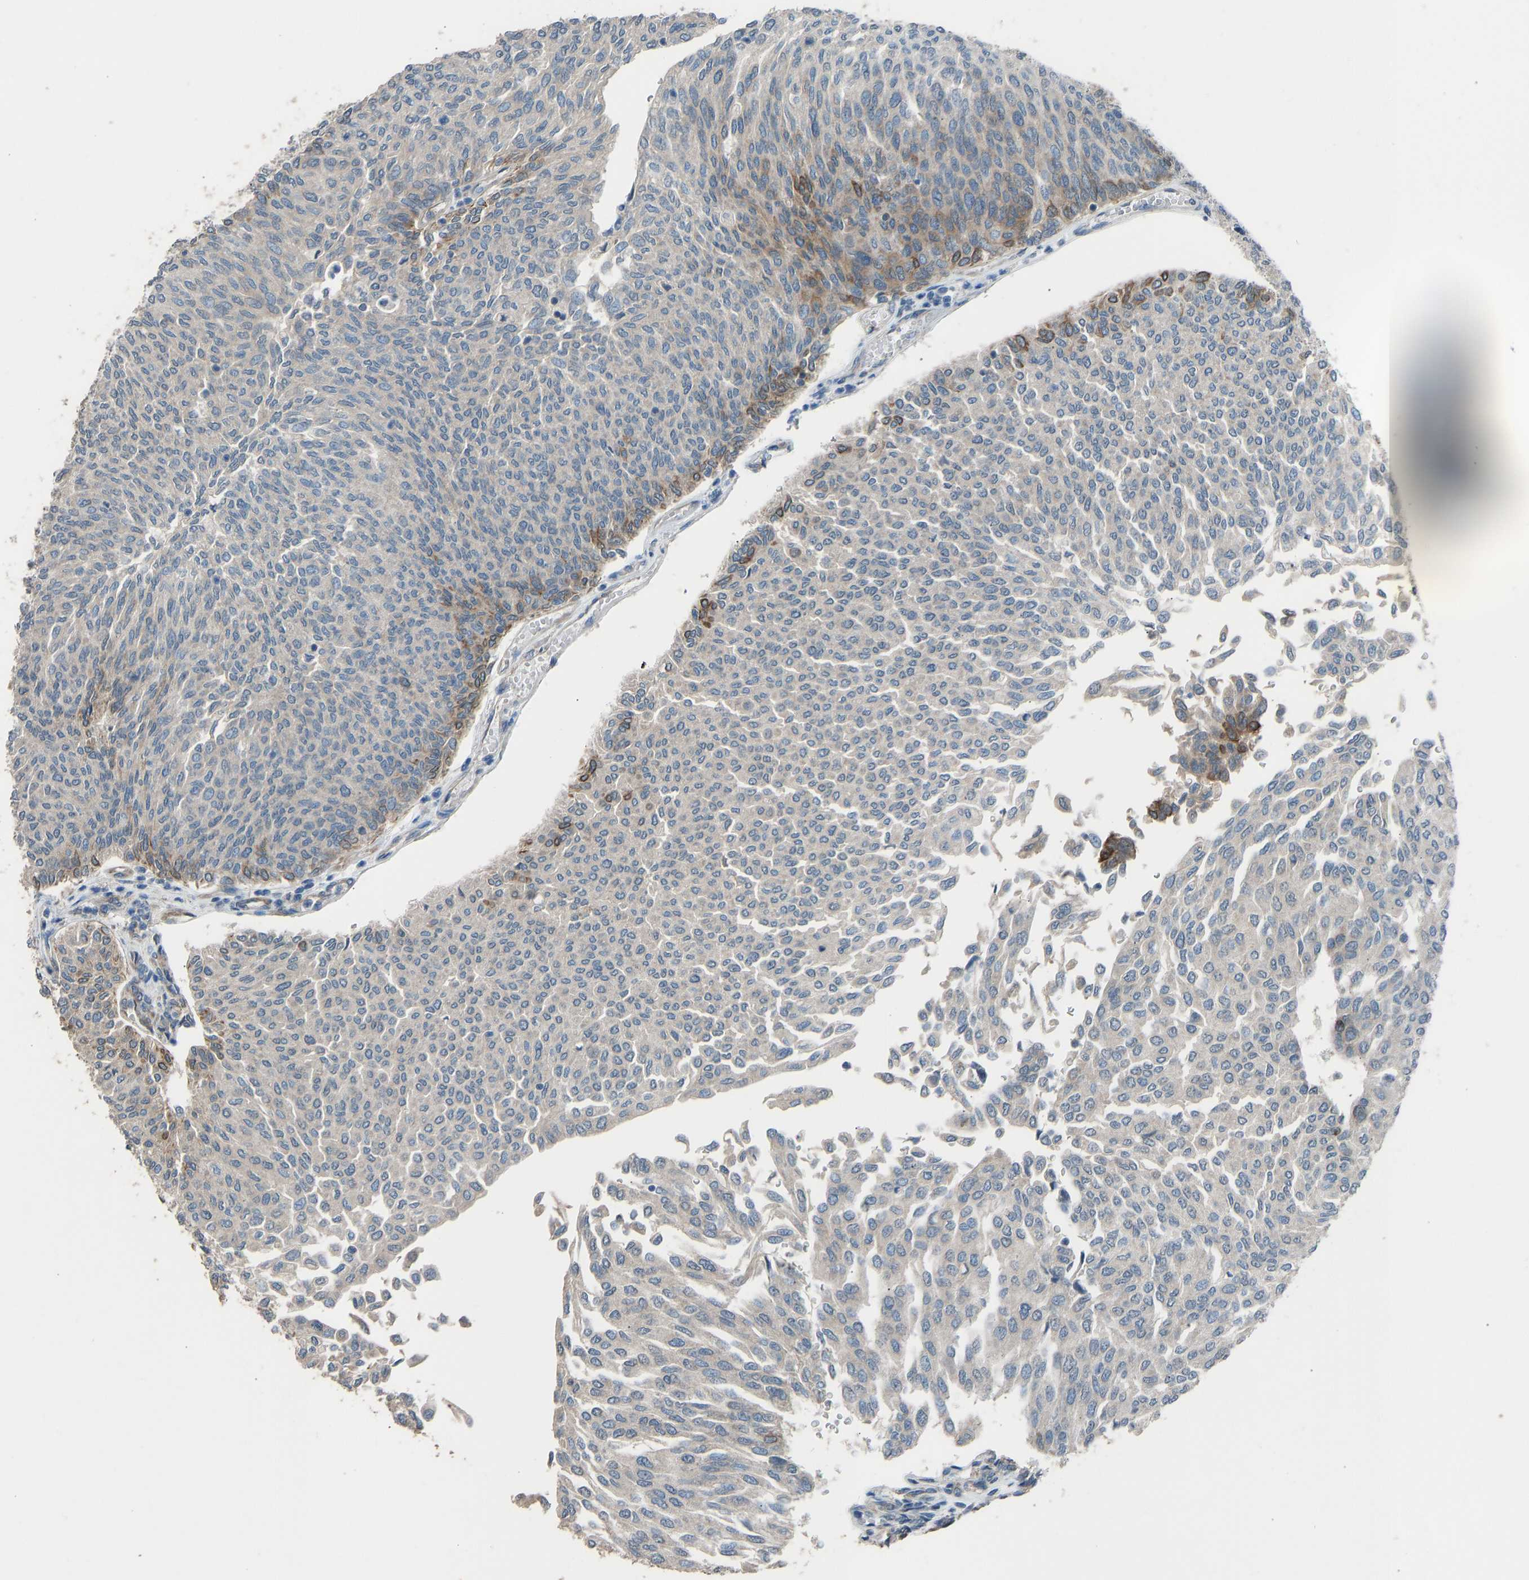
{"staining": {"intensity": "moderate", "quantity": "<25%", "location": "cytoplasmic/membranous"}, "tissue": "urothelial cancer", "cell_type": "Tumor cells", "image_type": "cancer", "snomed": [{"axis": "morphology", "description": "Urothelial carcinoma, Low grade"}, {"axis": "topography", "description": "Urinary bladder"}], "caption": "Brown immunohistochemical staining in urothelial carcinoma (low-grade) demonstrates moderate cytoplasmic/membranous positivity in approximately <25% of tumor cells.", "gene": "SLC43A1", "patient": {"sex": "female", "age": 79}}